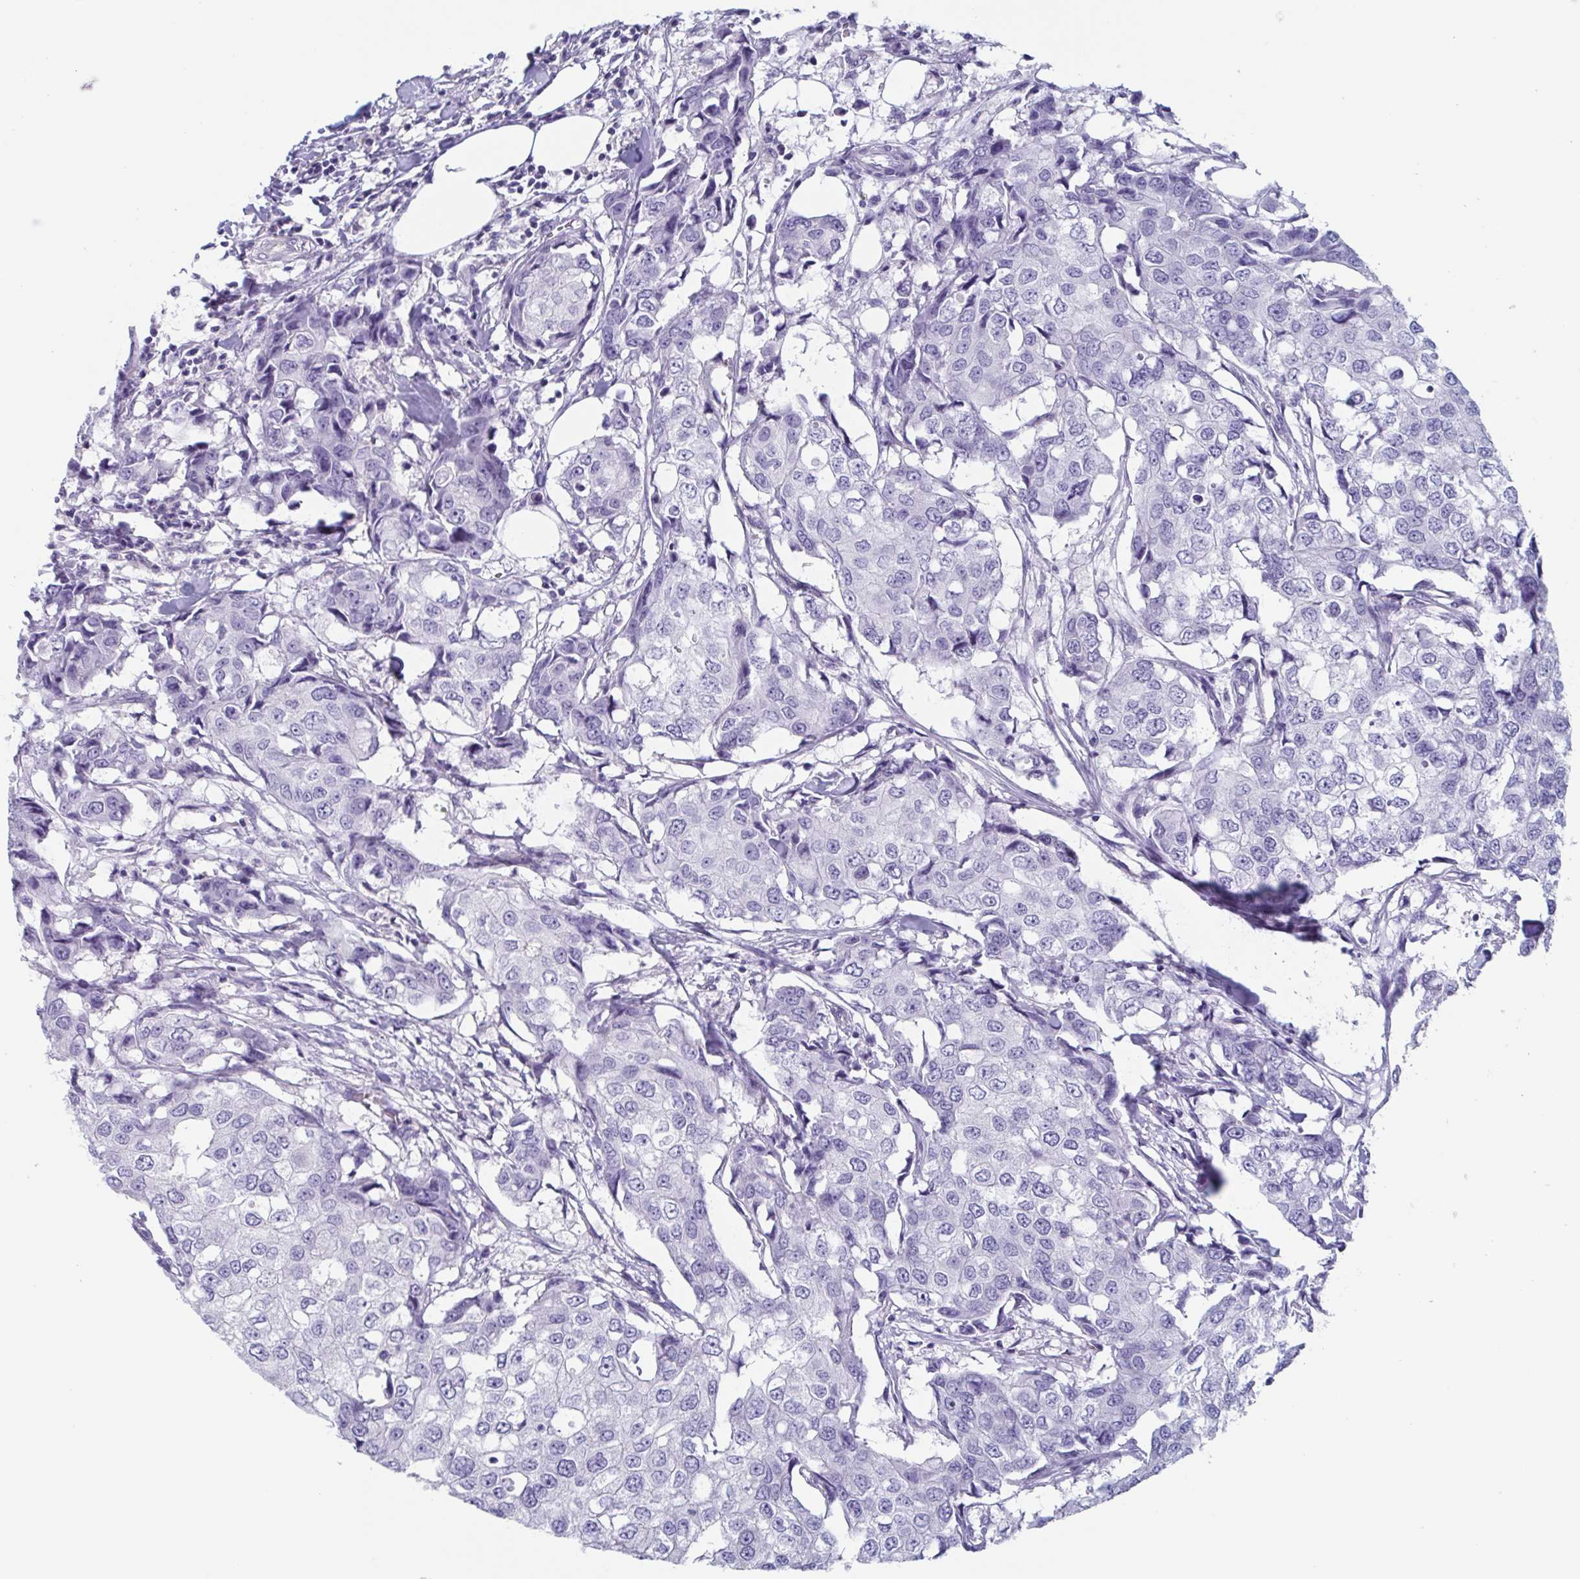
{"staining": {"intensity": "negative", "quantity": "none", "location": "none"}, "tissue": "breast cancer", "cell_type": "Tumor cells", "image_type": "cancer", "snomed": [{"axis": "morphology", "description": "Duct carcinoma"}, {"axis": "topography", "description": "Breast"}], "caption": "Photomicrograph shows no significant protein positivity in tumor cells of invasive ductal carcinoma (breast).", "gene": "BPI", "patient": {"sex": "female", "age": 27}}